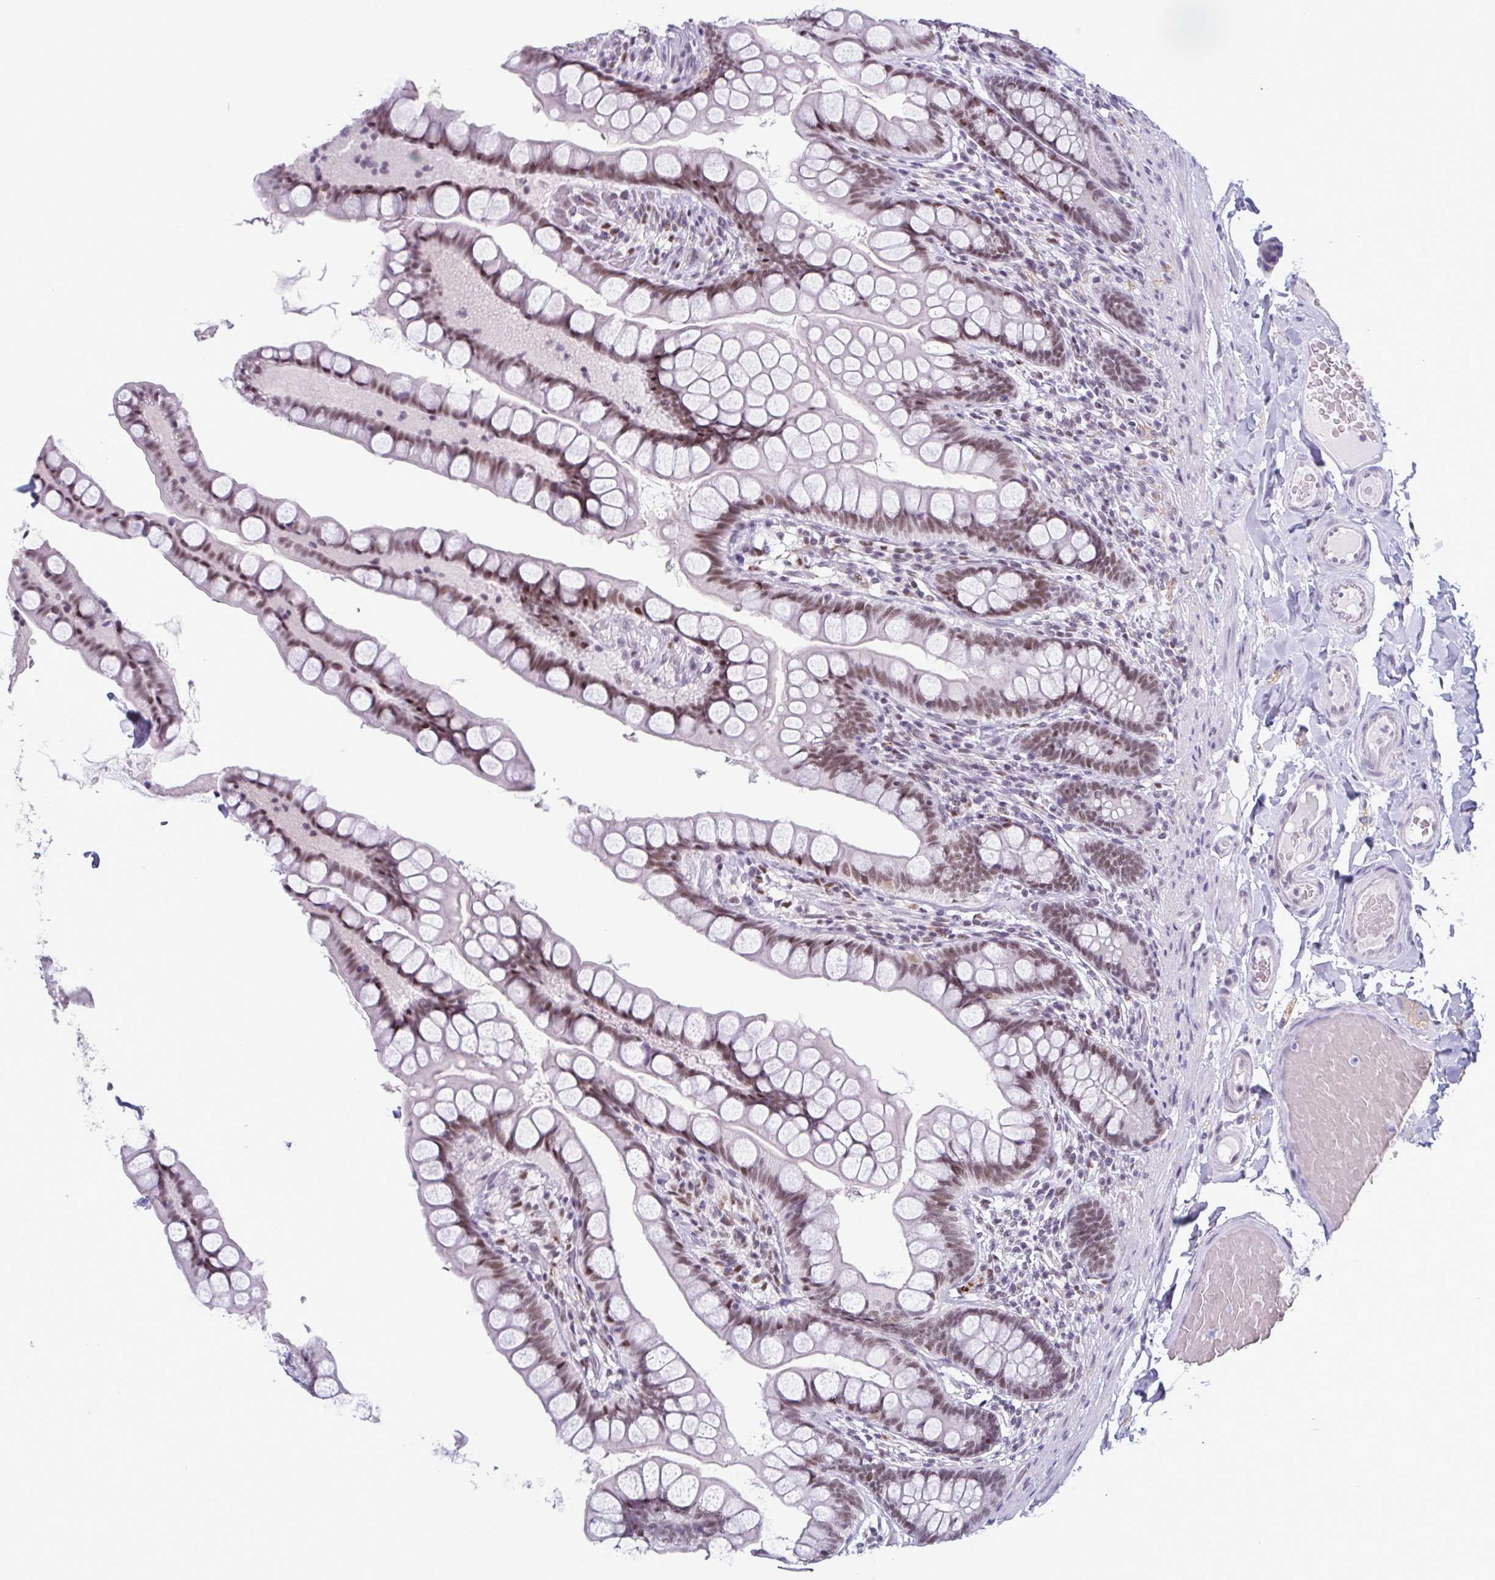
{"staining": {"intensity": "moderate", "quantity": ">75%", "location": "nuclear"}, "tissue": "small intestine", "cell_type": "Glandular cells", "image_type": "normal", "snomed": [{"axis": "morphology", "description": "Normal tissue, NOS"}, {"axis": "topography", "description": "Small intestine"}], "caption": "Immunohistochemistry (IHC) (DAB (3,3'-diaminobenzidine)) staining of normal human small intestine shows moderate nuclear protein positivity in about >75% of glandular cells.", "gene": "RBM7", "patient": {"sex": "male", "age": 70}}